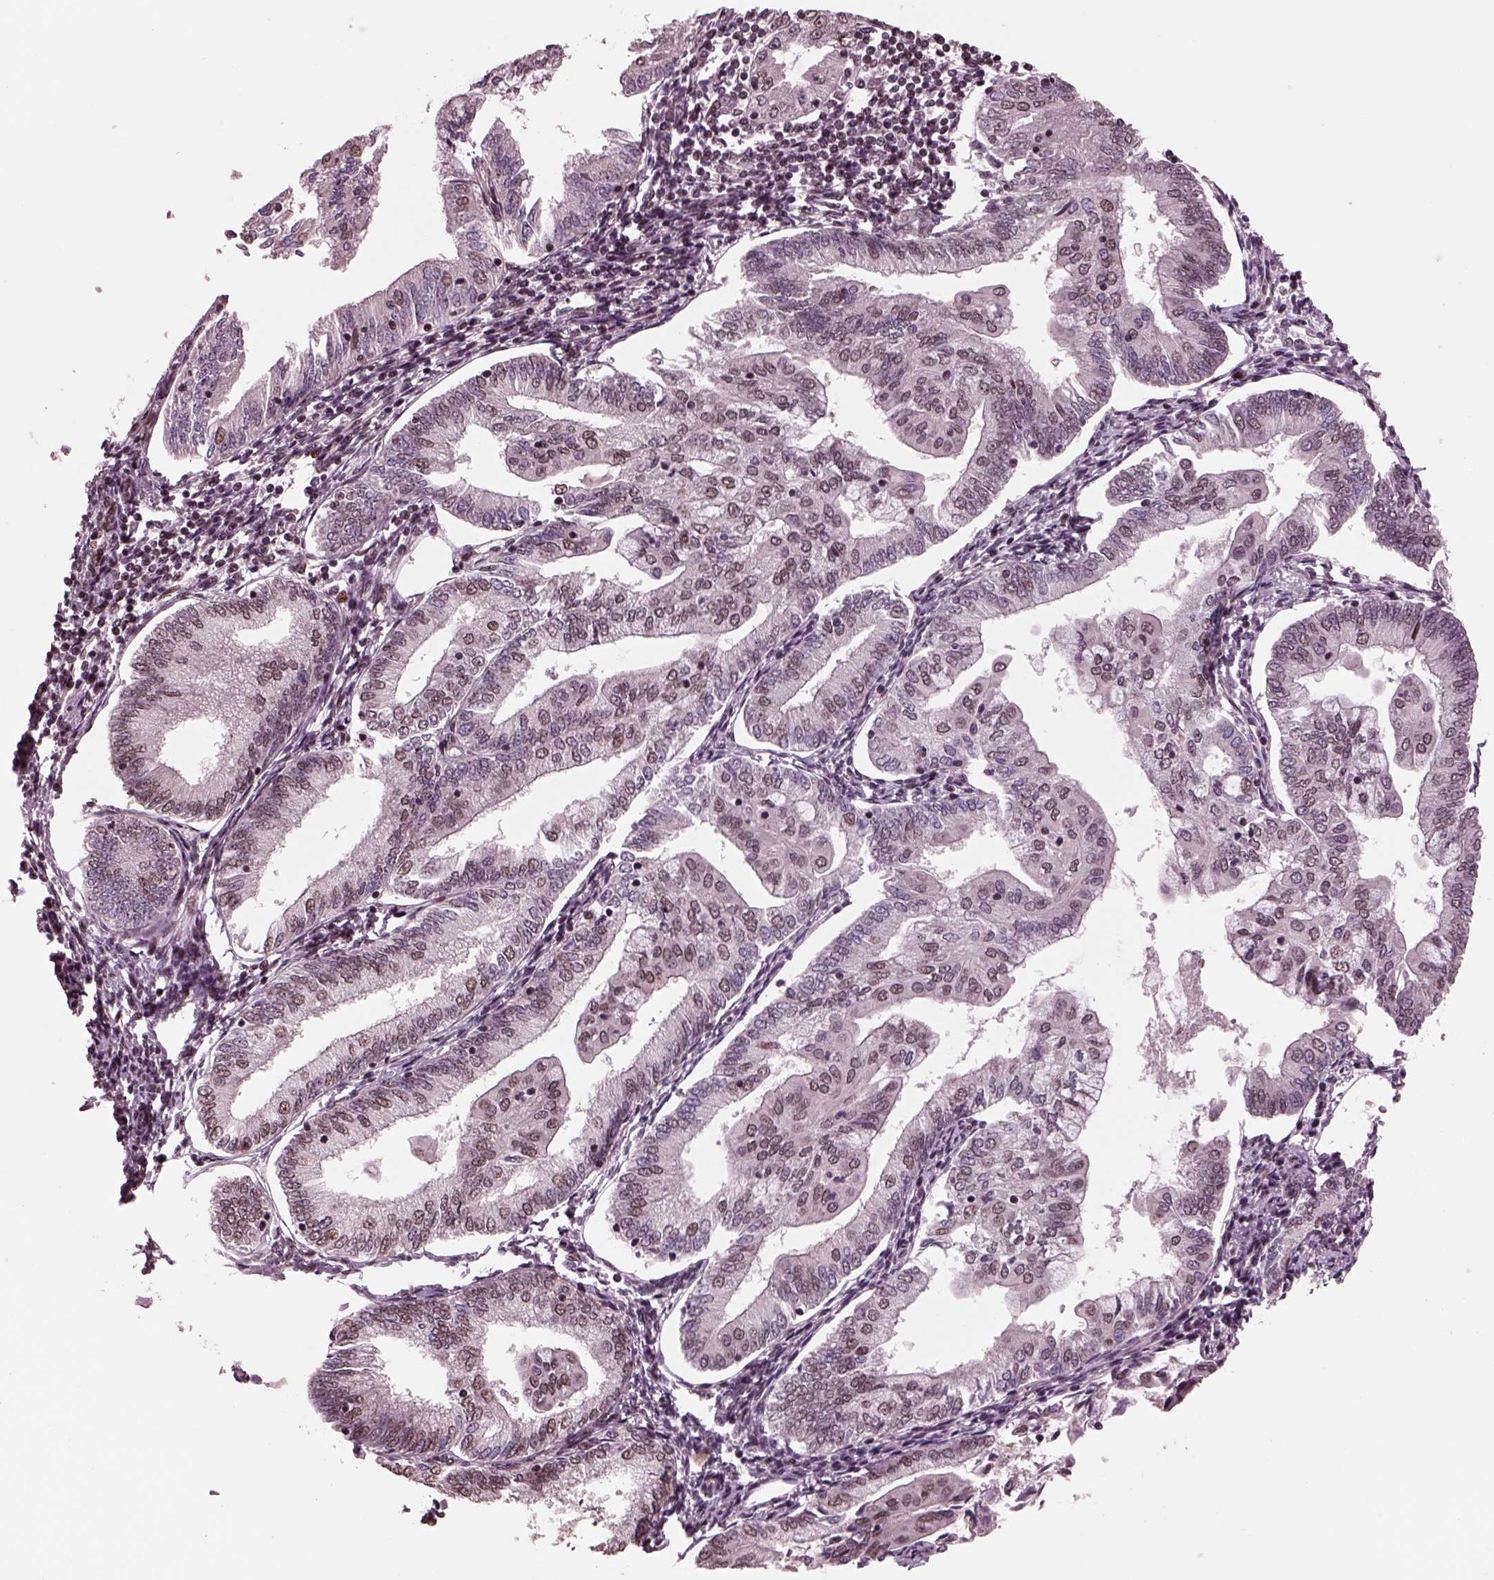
{"staining": {"intensity": "weak", "quantity": "<25%", "location": "nuclear"}, "tissue": "endometrial cancer", "cell_type": "Tumor cells", "image_type": "cancer", "snomed": [{"axis": "morphology", "description": "Adenocarcinoma, NOS"}, {"axis": "topography", "description": "Endometrium"}], "caption": "DAB immunohistochemical staining of human endometrial cancer (adenocarcinoma) reveals no significant staining in tumor cells.", "gene": "NAP1L5", "patient": {"sex": "female", "age": 55}}